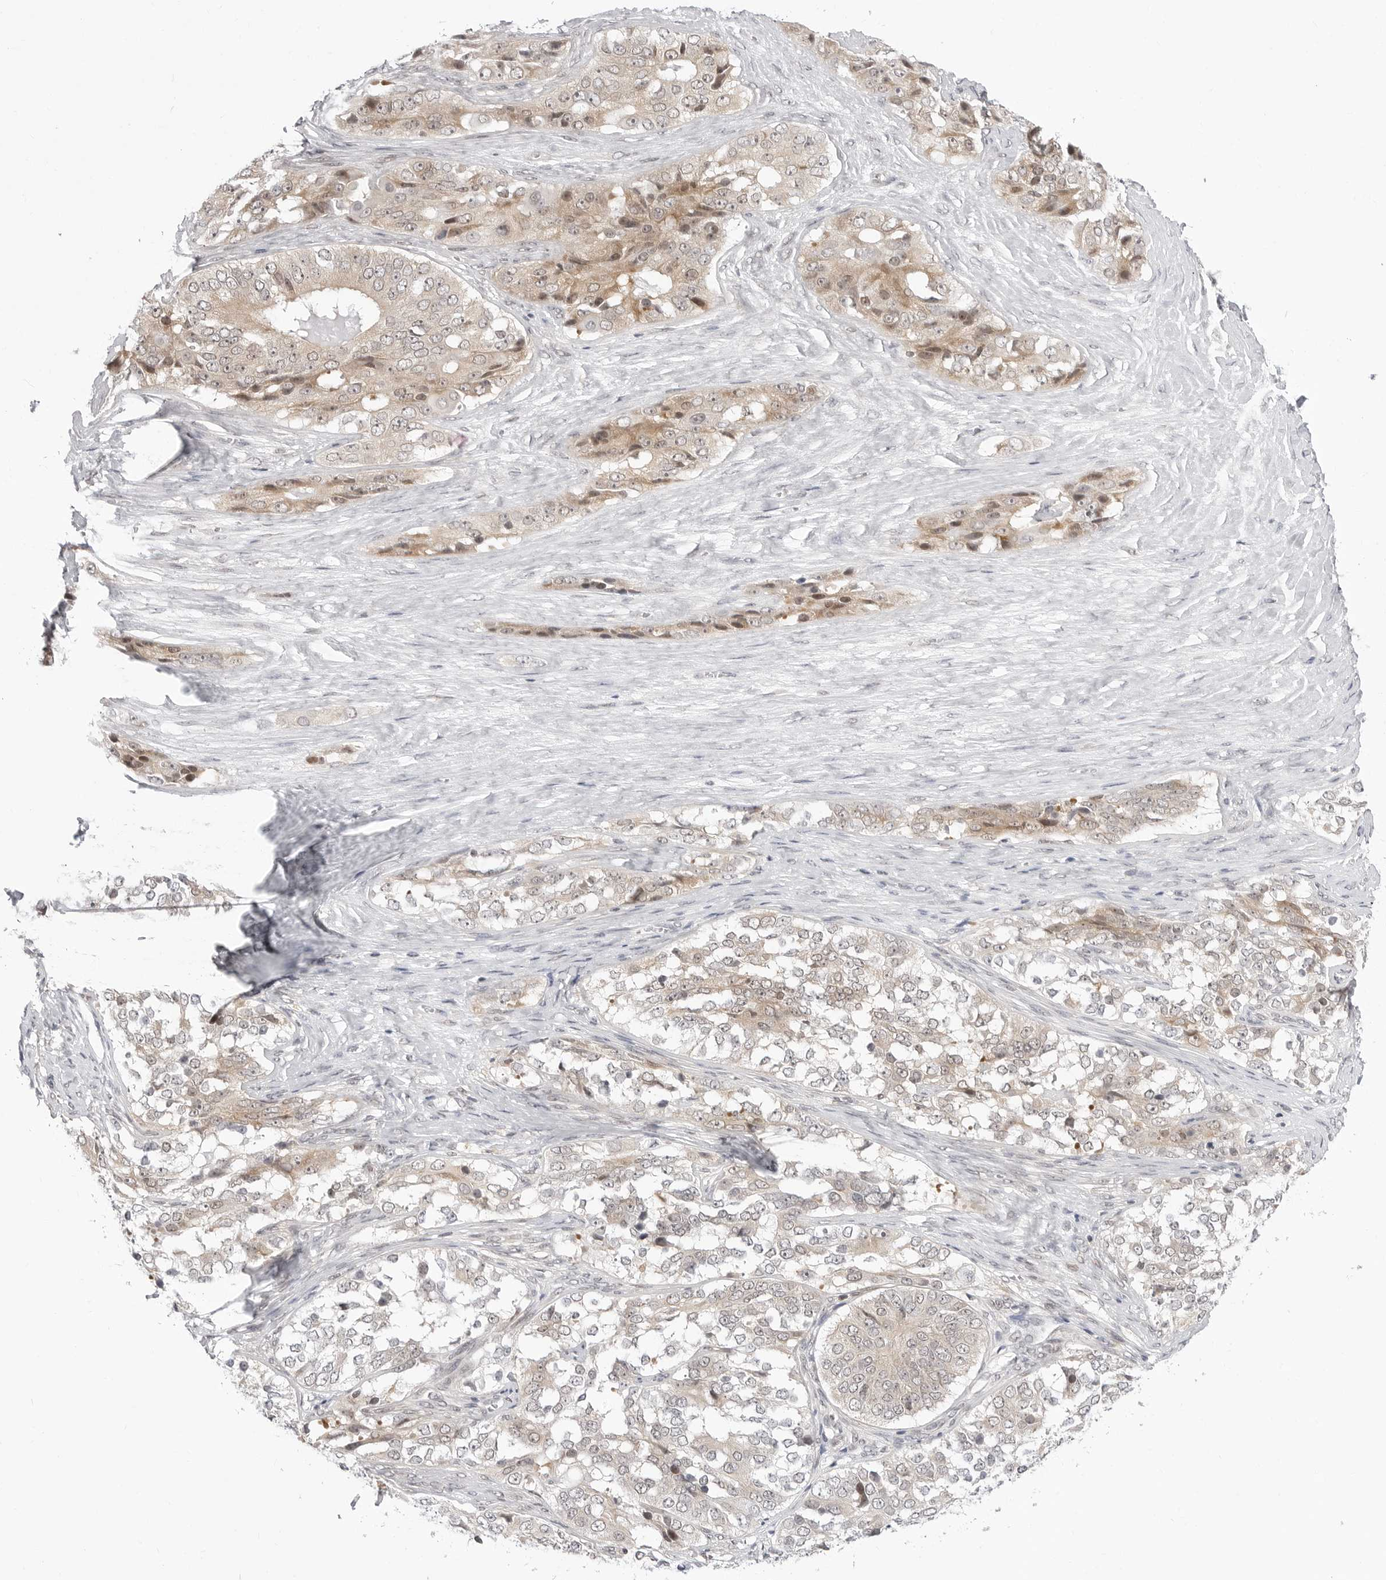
{"staining": {"intensity": "moderate", "quantity": "<25%", "location": "cytoplasmic/membranous,nuclear"}, "tissue": "ovarian cancer", "cell_type": "Tumor cells", "image_type": "cancer", "snomed": [{"axis": "morphology", "description": "Carcinoma, endometroid"}, {"axis": "topography", "description": "Ovary"}], "caption": "Immunohistochemical staining of human ovarian endometroid carcinoma reveals moderate cytoplasmic/membranous and nuclear protein staining in about <25% of tumor cells.", "gene": "PPP2R5C", "patient": {"sex": "female", "age": 51}}